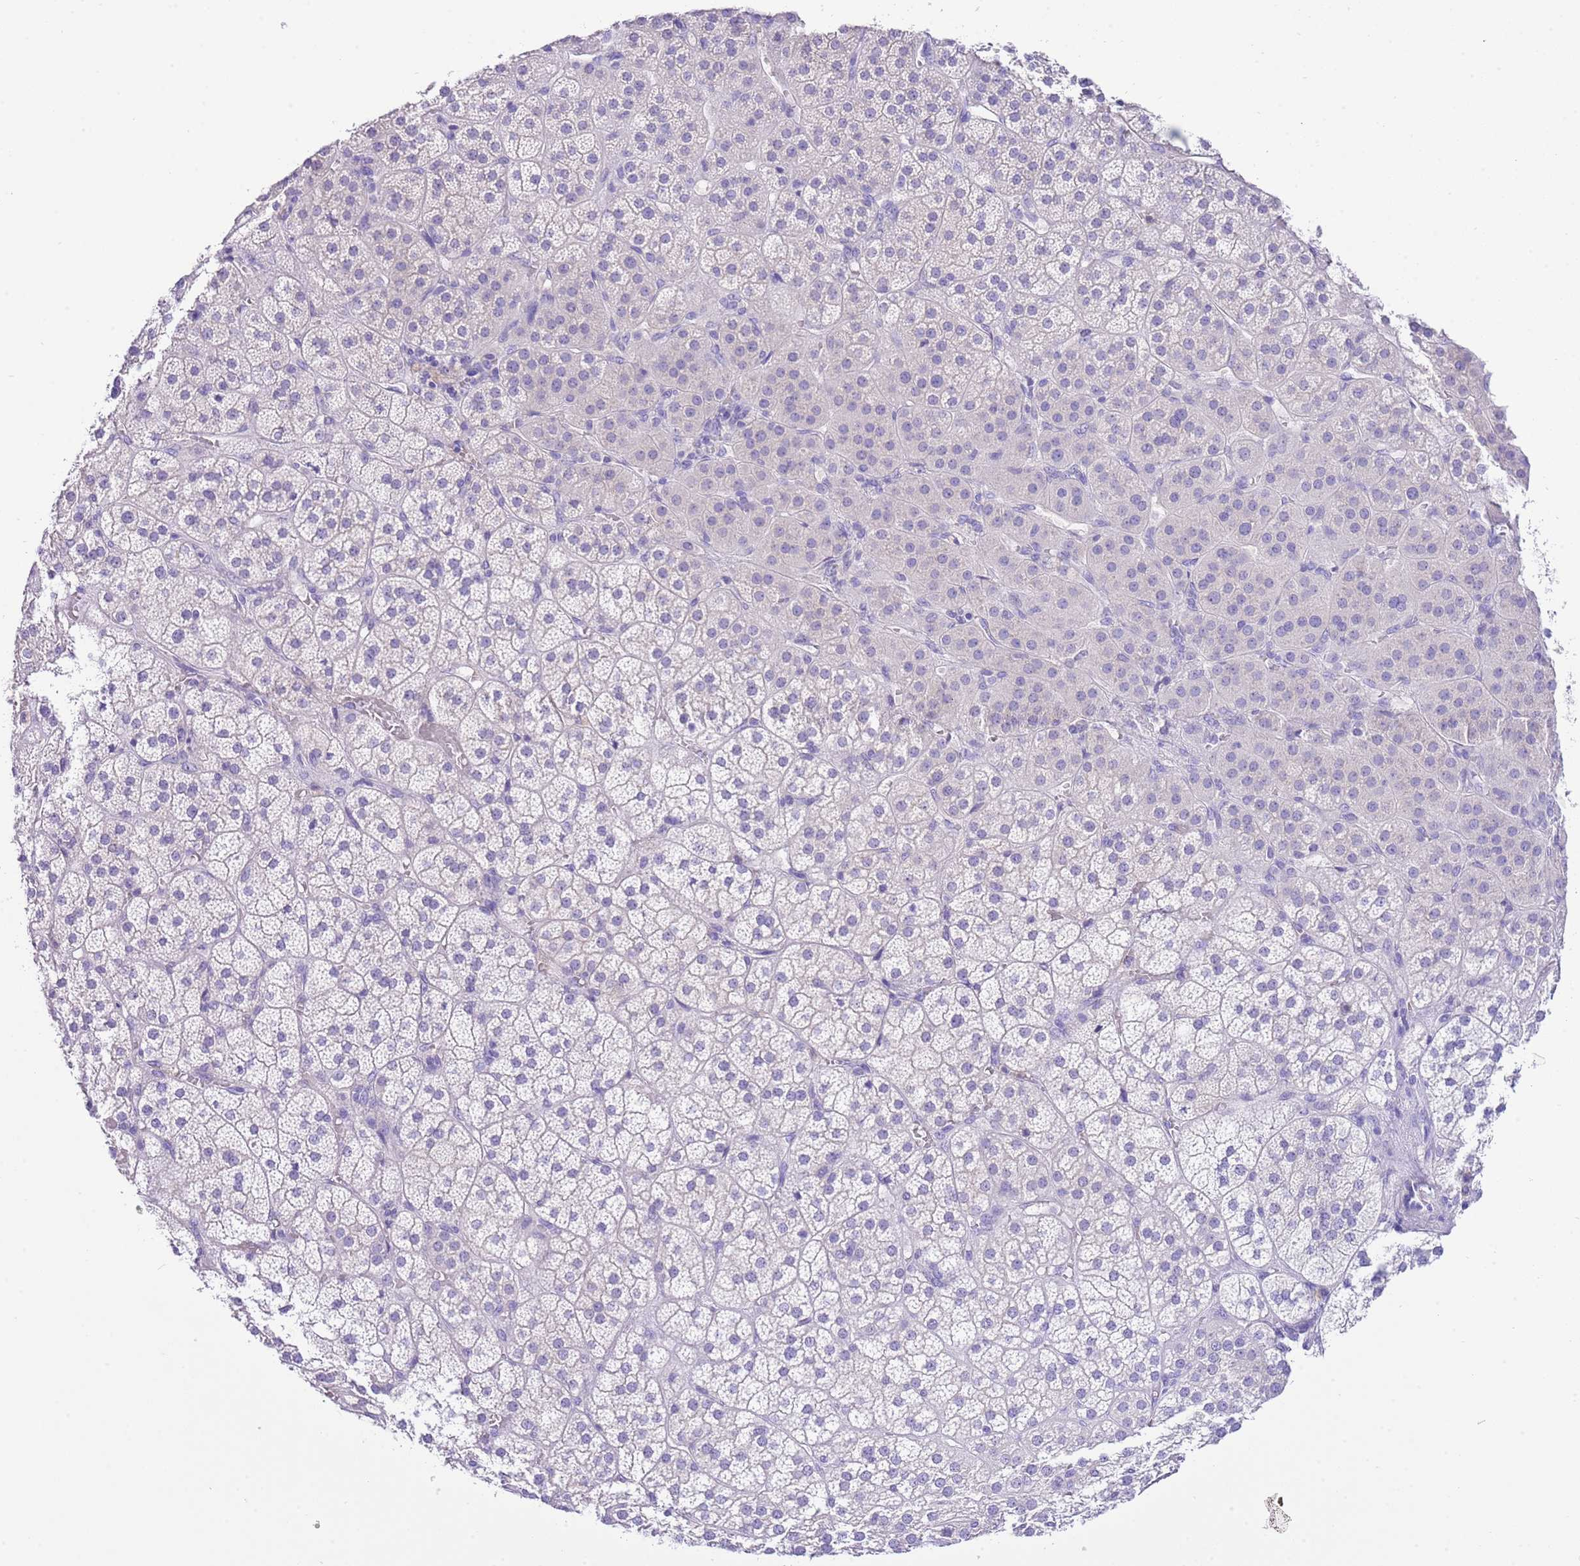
{"staining": {"intensity": "negative", "quantity": "none", "location": "none"}, "tissue": "adrenal gland", "cell_type": "Glandular cells", "image_type": "normal", "snomed": [{"axis": "morphology", "description": "Normal tissue, NOS"}, {"axis": "topography", "description": "Adrenal gland"}], "caption": "High power microscopy photomicrograph of an immunohistochemistry photomicrograph of benign adrenal gland, revealing no significant staining in glandular cells. (Brightfield microscopy of DAB IHC at high magnification).", "gene": "BHLHA15", "patient": {"sex": "female", "age": 70}}